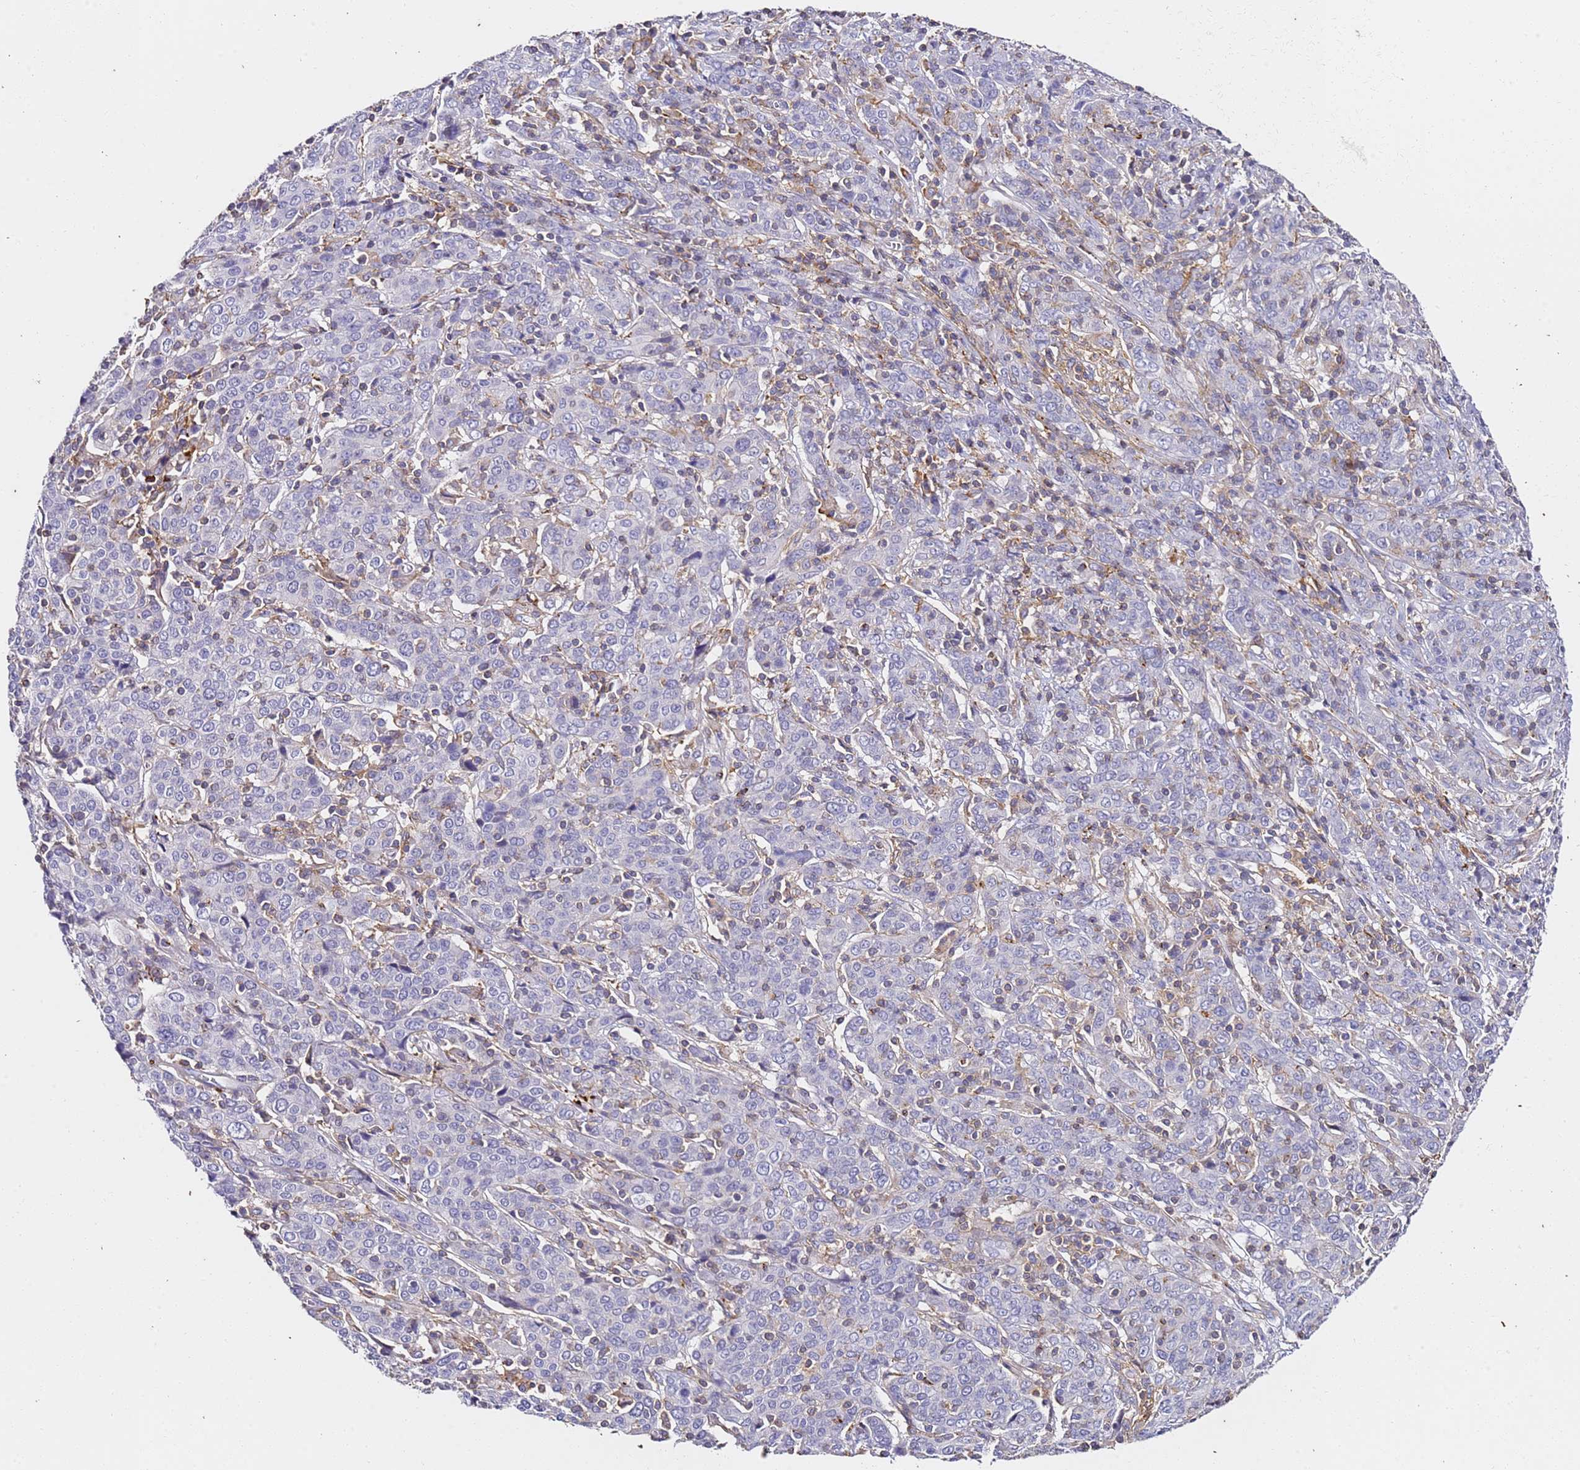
{"staining": {"intensity": "negative", "quantity": "none", "location": "none"}, "tissue": "cervical cancer", "cell_type": "Tumor cells", "image_type": "cancer", "snomed": [{"axis": "morphology", "description": "Squamous cell carcinoma, NOS"}, {"axis": "topography", "description": "Cervix"}], "caption": "This histopathology image is of cervical cancer stained with IHC to label a protein in brown with the nuclei are counter-stained blue. There is no expression in tumor cells.", "gene": "ZNF671", "patient": {"sex": "female", "age": 67}}